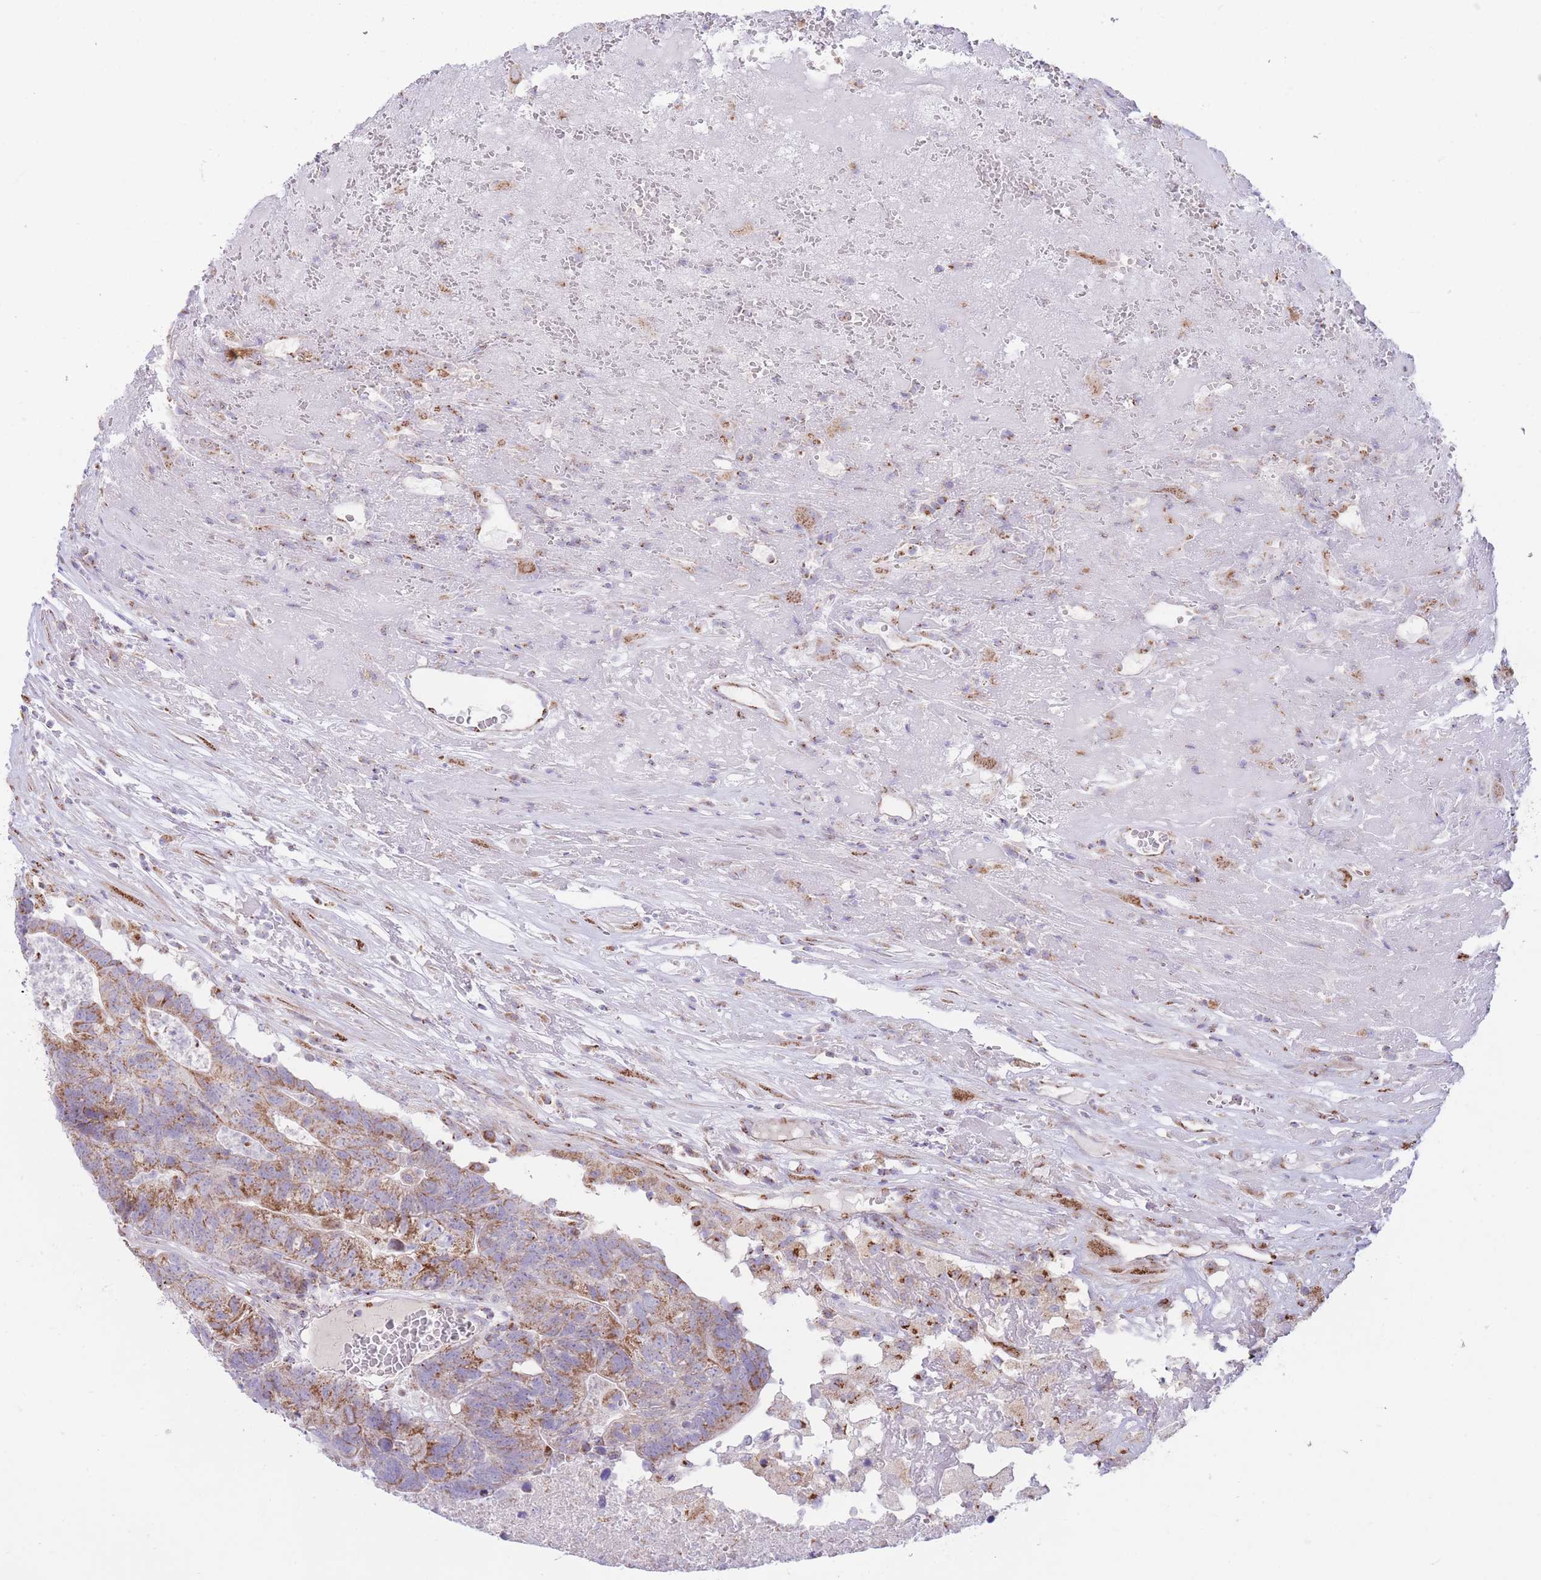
{"staining": {"intensity": "moderate", "quantity": ">75%", "location": "cytoplasmic/membranous"}, "tissue": "colorectal cancer", "cell_type": "Tumor cells", "image_type": "cancer", "snomed": [{"axis": "morphology", "description": "Adenocarcinoma, NOS"}, {"axis": "topography", "description": "Colon"}], "caption": "Immunohistochemical staining of human colorectal adenocarcinoma shows moderate cytoplasmic/membranous protein staining in approximately >75% of tumor cells.", "gene": "MPND", "patient": {"sex": "female", "age": 48}}